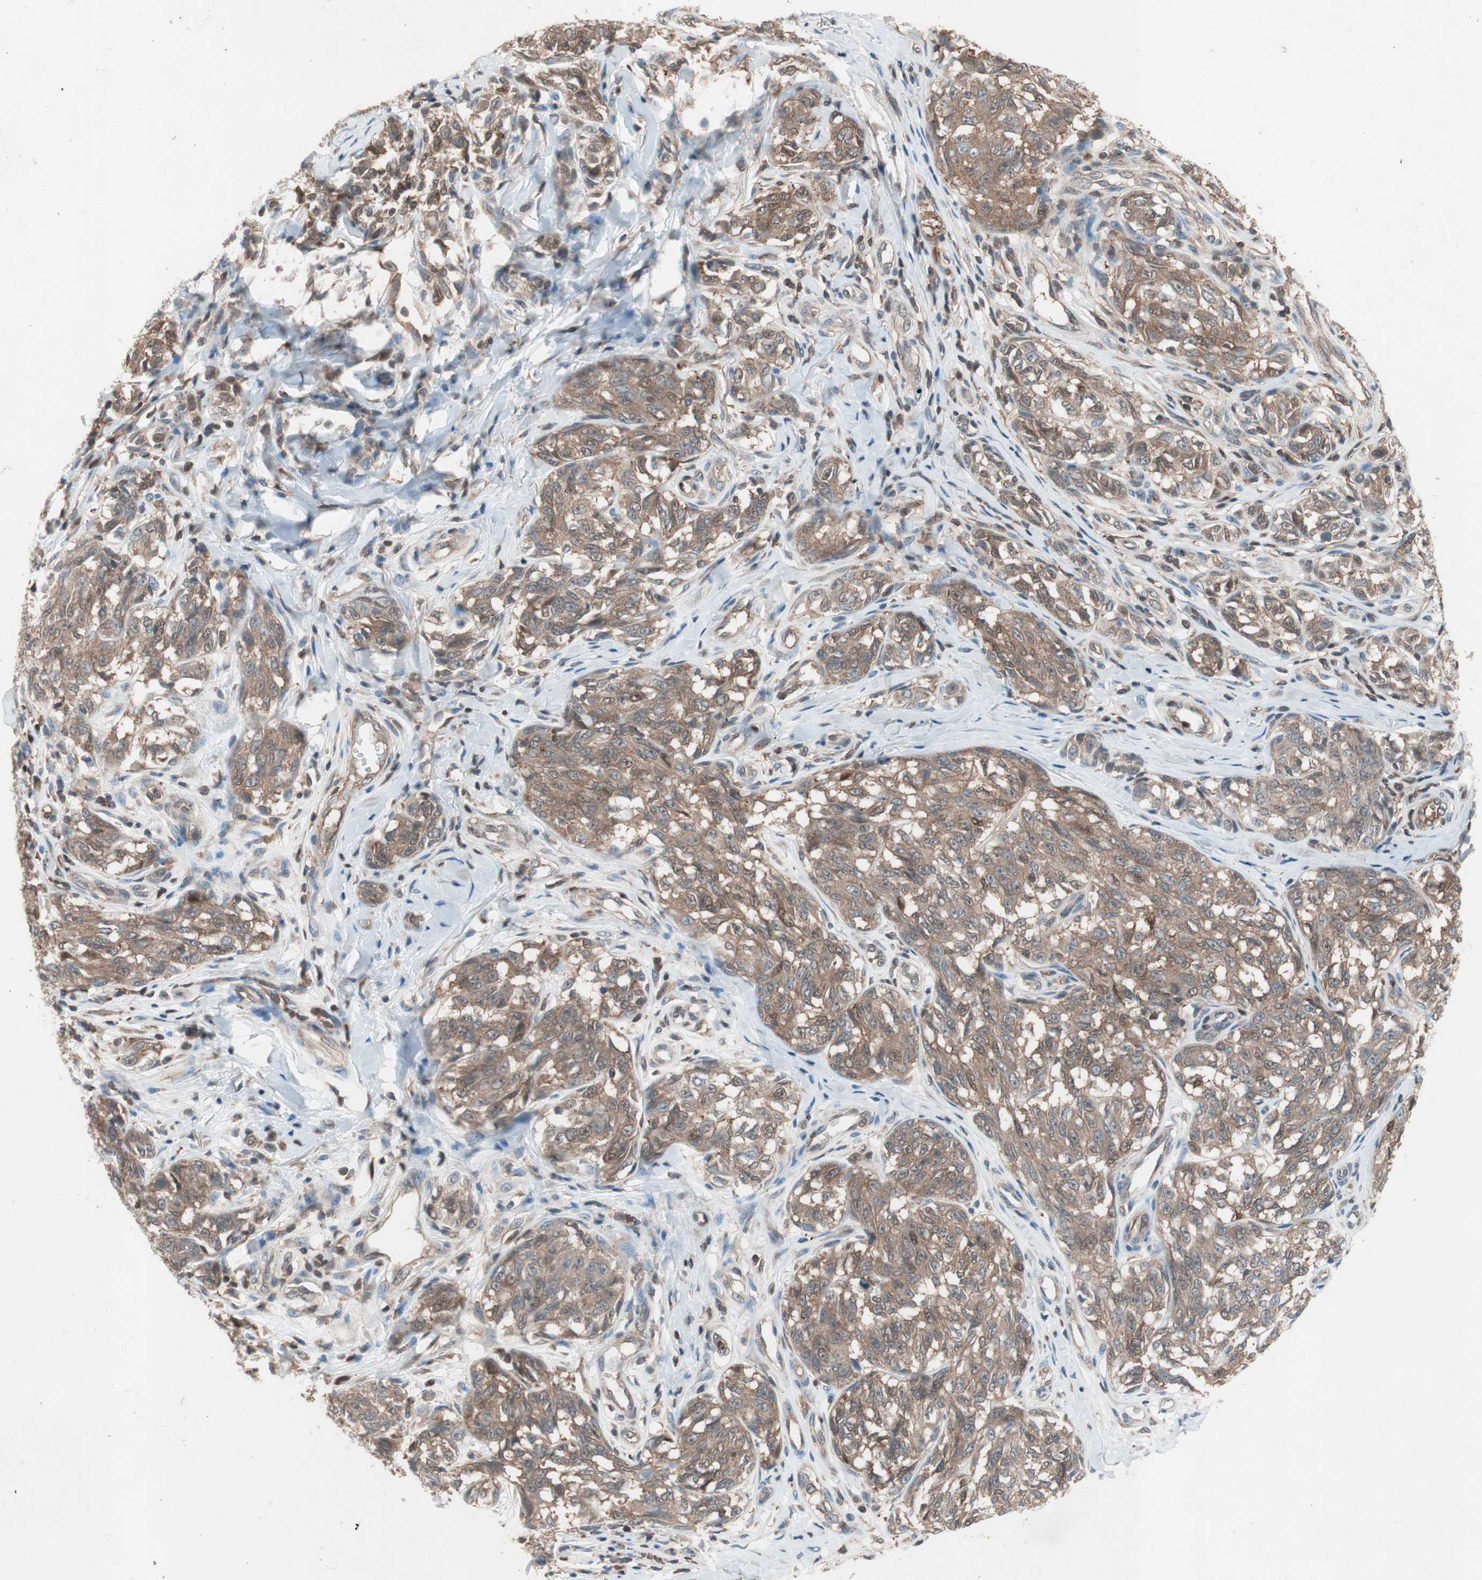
{"staining": {"intensity": "moderate", "quantity": ">75%", "location": "cytoplasmic/membranous"}, "tissue": "melanoma", "cell_type": "Tumor cells", "image_type": "cancer", "snomed": [{"axis": "morphology", "description": "Malignant melanoma, NOS"}, {"axis": "topography", "description": "Skin"}], "caption": "Melanoma stained for a protein (brown) demonstrates moderate cytoplasmic/membranous positive positivity in approximately >75% of tumor cells.", "gene": "GALT", "patient": {"sex": "female", "age": 64}}